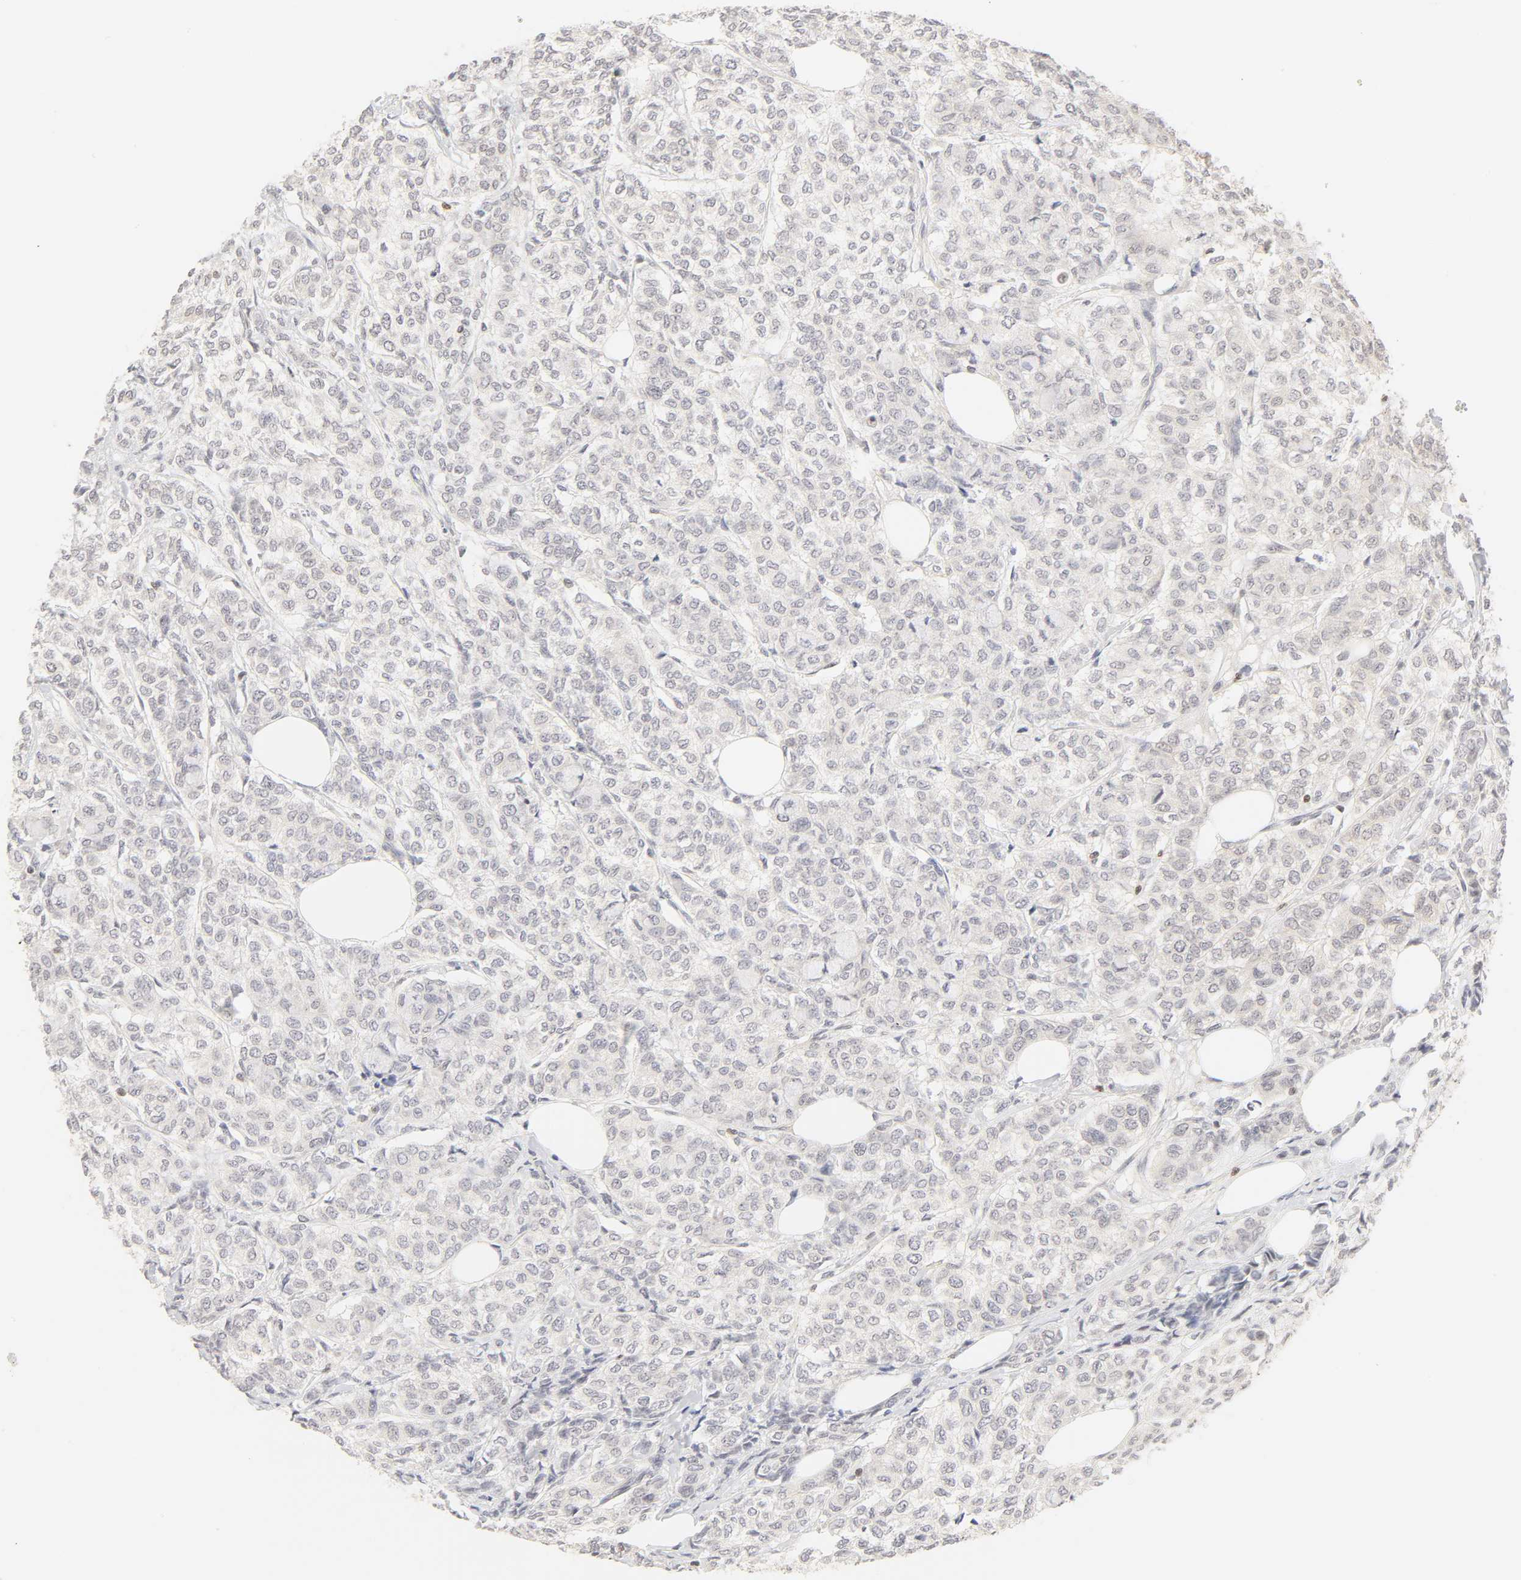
{"staining": {"intensity": "negative", "quantity": "none", "location": "none"}, "tissue": "breast cancer", "cell_type": "Tumor cells", "image_type": "cancer", "snomed": [{"axis": "morphology", "description": "Lobular carcinoma"}, {"axis": "topography", "description": "Breast"}], "caption": "Immunohistochemistry image of human breast lobular carcinoma stained for a protein (brown), which displays no expression in tumor cells.", "gene": "KIF2A", "patient": {"sex": "female", "age": 60}}